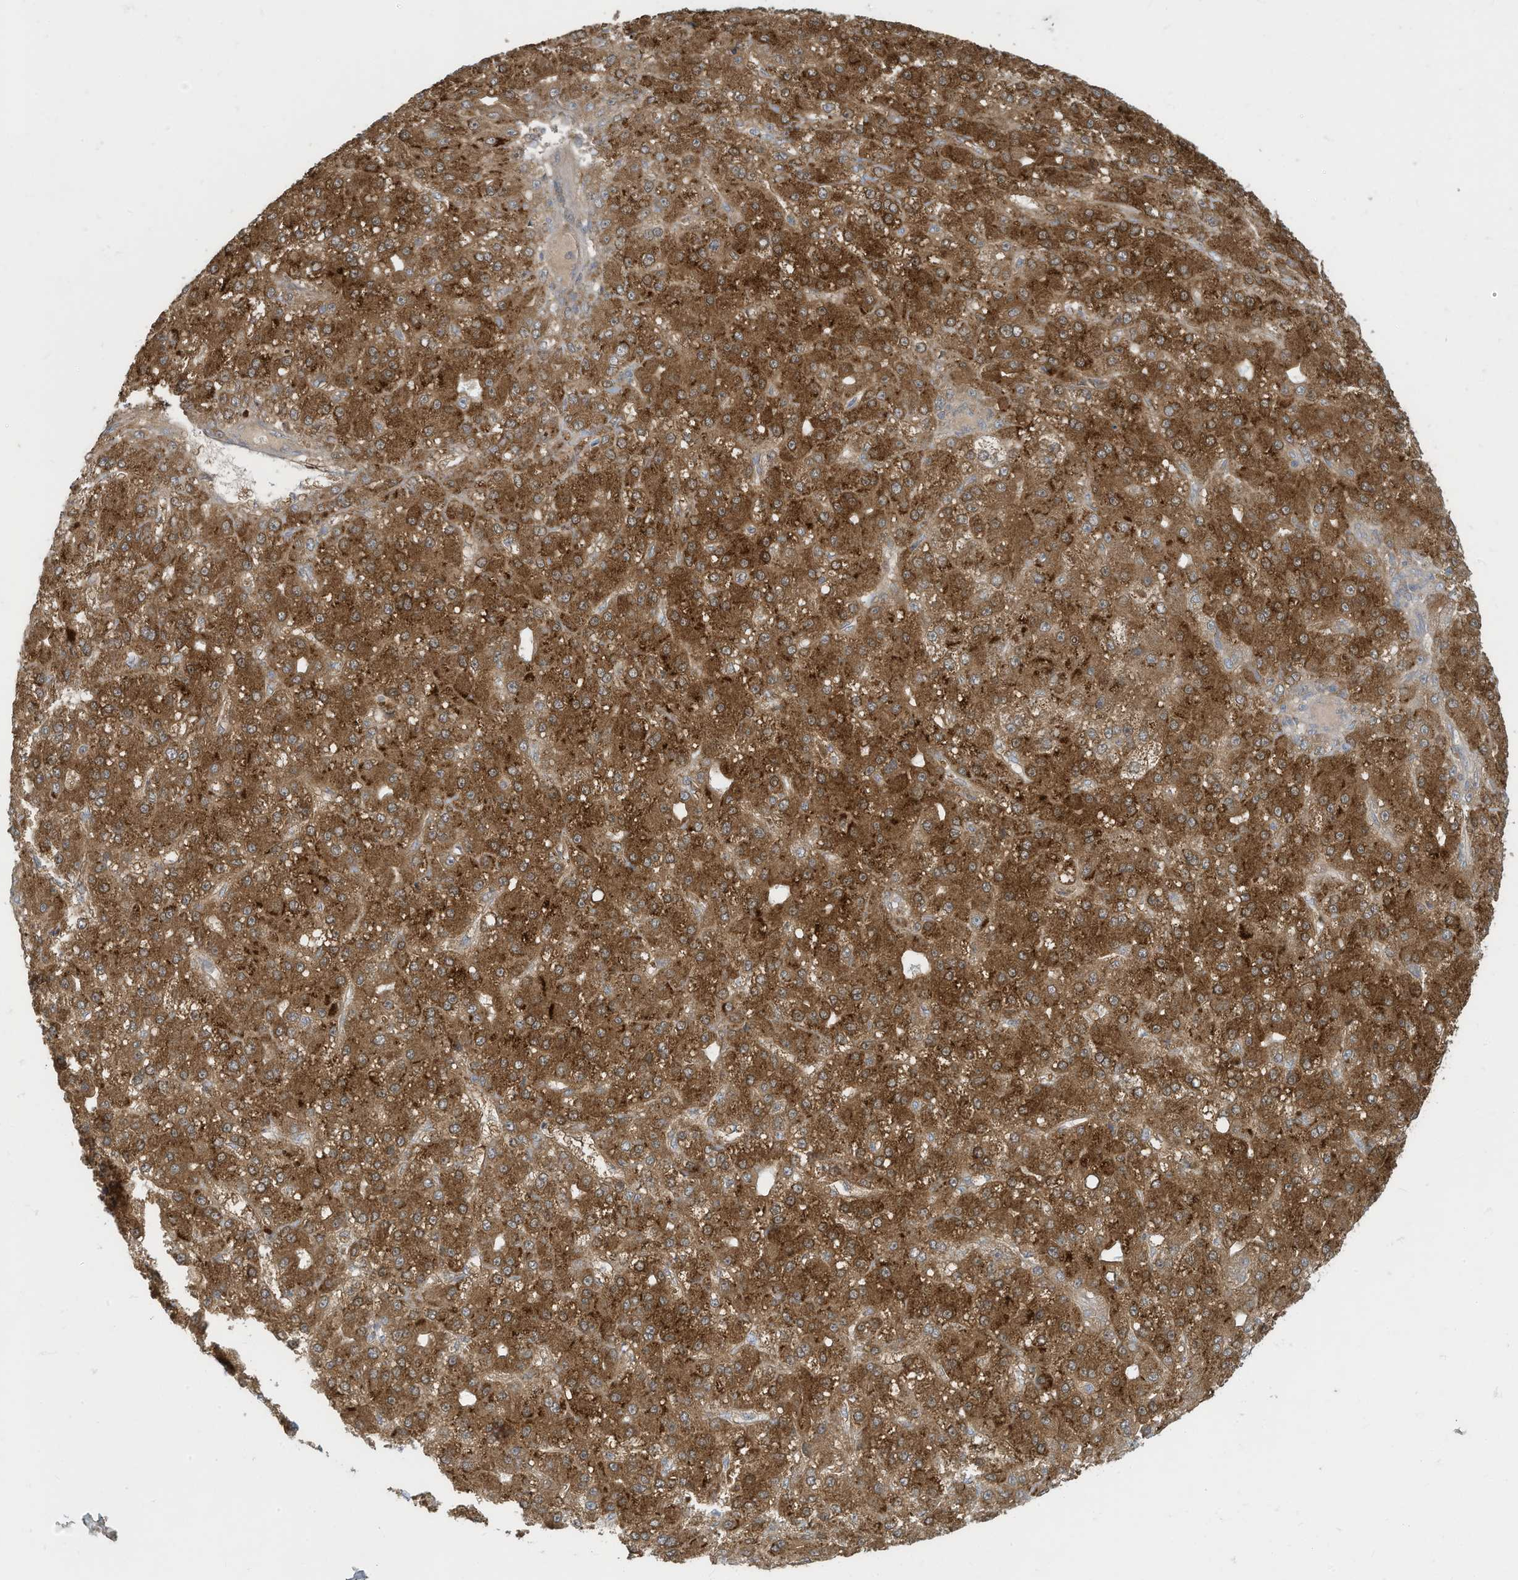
{"staining": {"intensity": "strong", "quantity": ">75%", "location": "cytoplasmic/membranous"}, "tissue": "liver cancer", "cell_type": "Tumor cells", "image_type": "cancer", "snomed": [{"axis": "morphology", "description": "Carcinoma, Hepatocellular, NOS"}, {"axis": "topography", "description": "Liver"}], "caption": "Human liver cancer (hepatocellular carcinoma) stained with a protein marker exhibits strong staining in tumor cells.", "gene": "ADI1", "patient": {"sex": "male", "age": 67}}